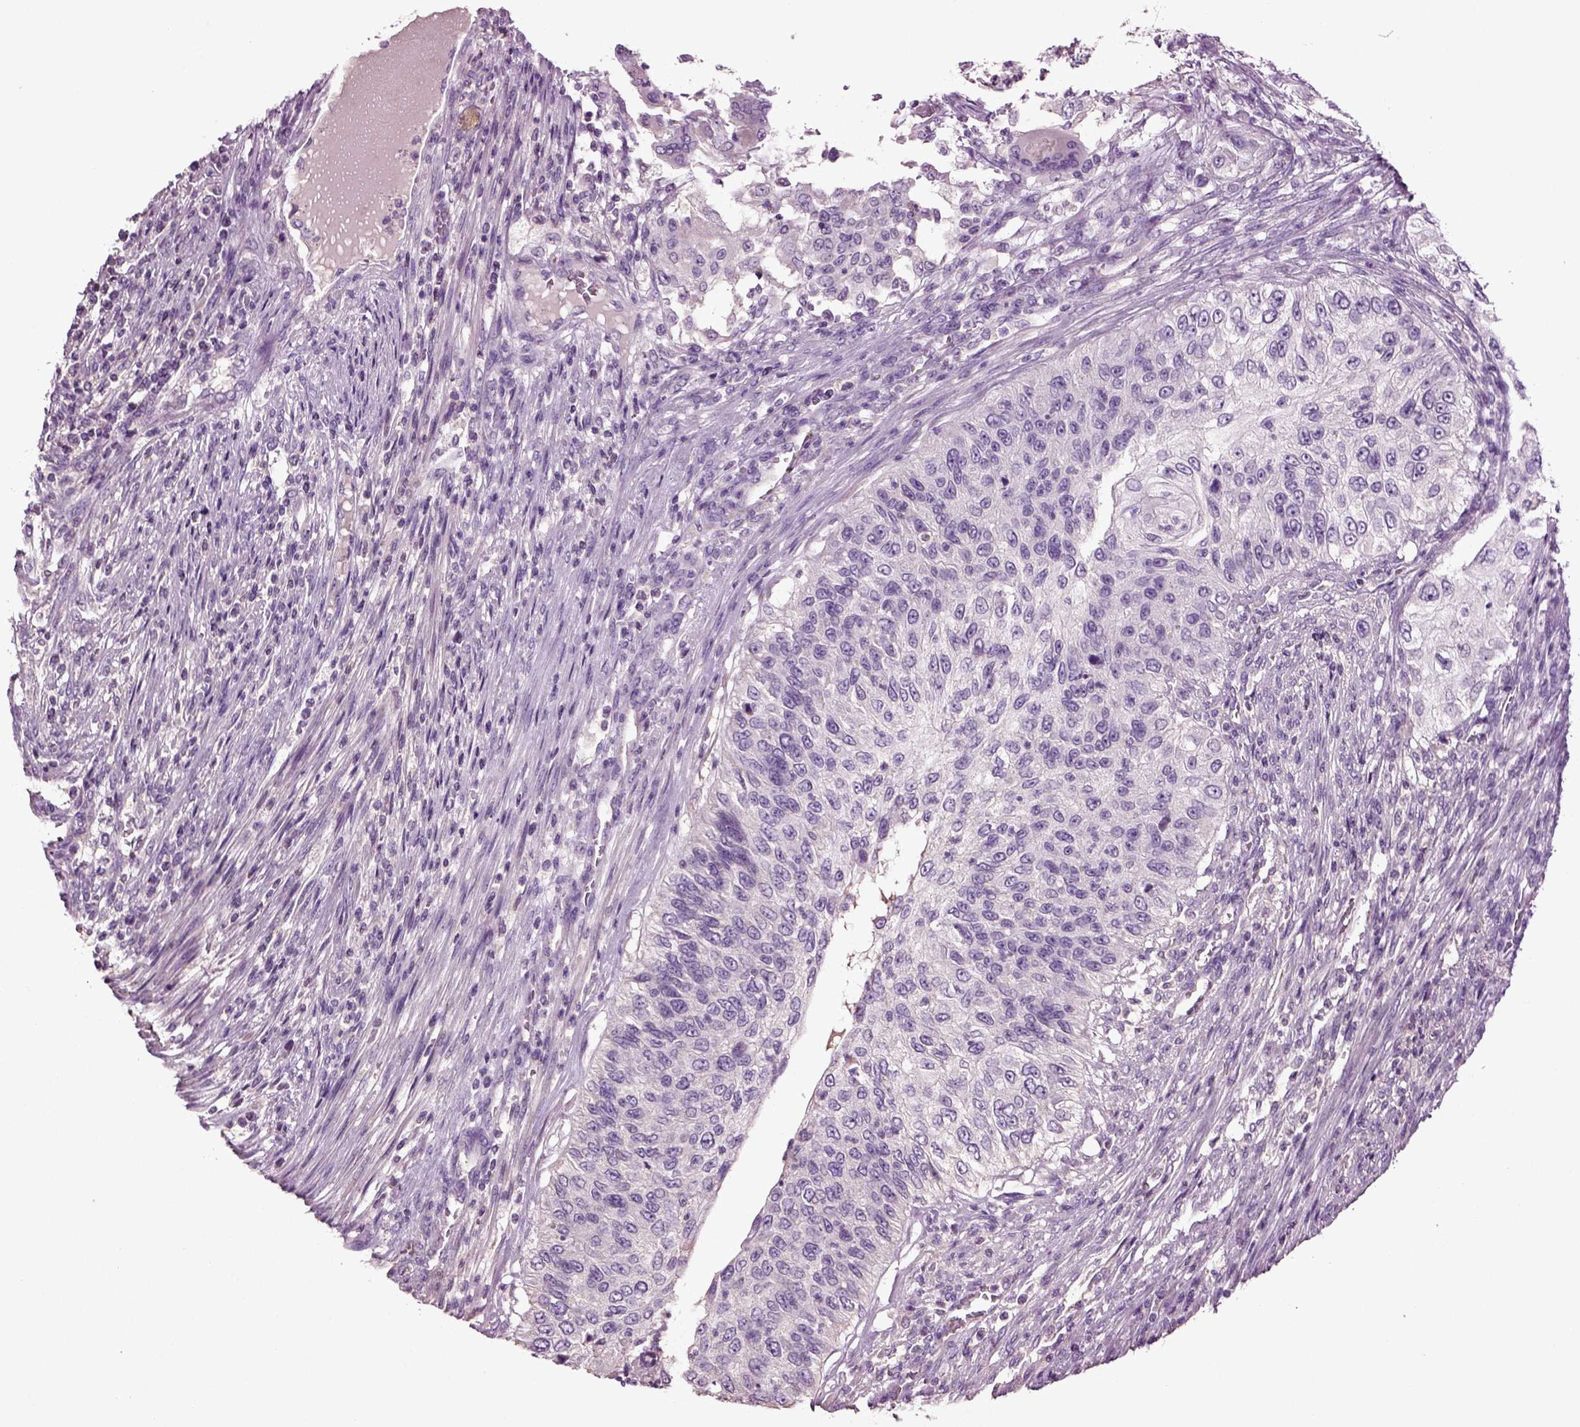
{"staining": {"intensity": "negative", "quantity": "none", "location": "none"}, "tissue": "urothelial cancer", "cell_type": "Tumor cells", "image_type": "cancer", "snomed": [{"axis": "morphology", "description": "Urothelial carcinoma, High grade"}, {"axis": "topography", "description": "Urinary bladder"}], "caption": "This is an immunohistochemistry (IHC) micrograph of urothelial cancer. There is no positivity in tumor cells.", "gene": "DEFB118", "patient": {"sex": "female", "age": 60}}